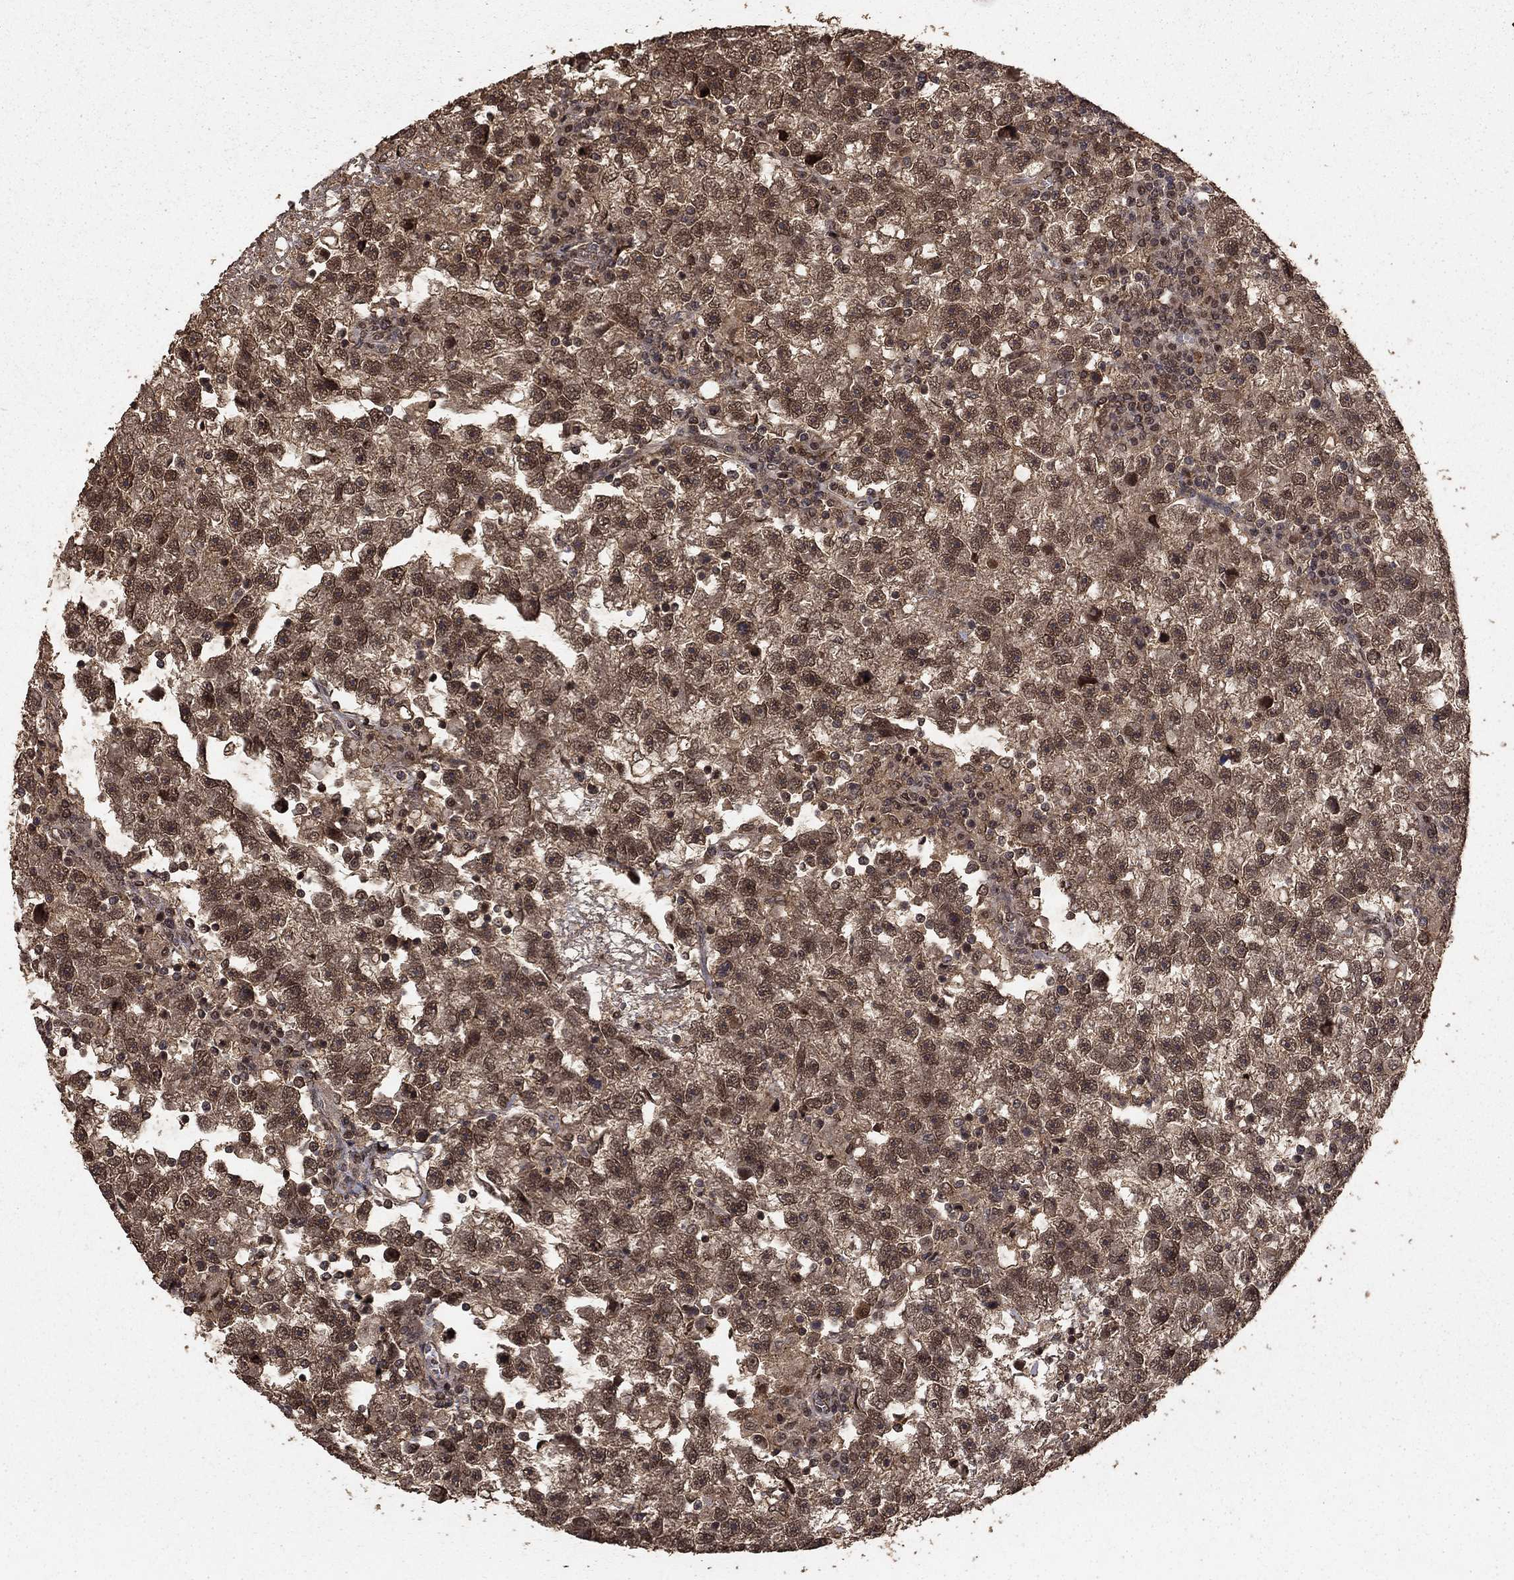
{"staining": {"intensity": "moderate", "quantity": ">75%", "location": "cytoplasmic/membranous,nuclear"}, "tissue": "testis cancer", "cell_type": "Tumor cells", "image_type": "cancer", "snomed": [{"axis": "morphology", "description": "Seminoma, NOS"}, {"axis": "topography", "description": "Testis"}], "caption": "Seminoma (testis) stained for a protein (brown) demonstrates moderate cytoplasmic/membranous and nuclear positive staining in approximately >75% of tumor cells.", "gene": "PRDM1", "patient": {"sex": "male", "age": 47}}